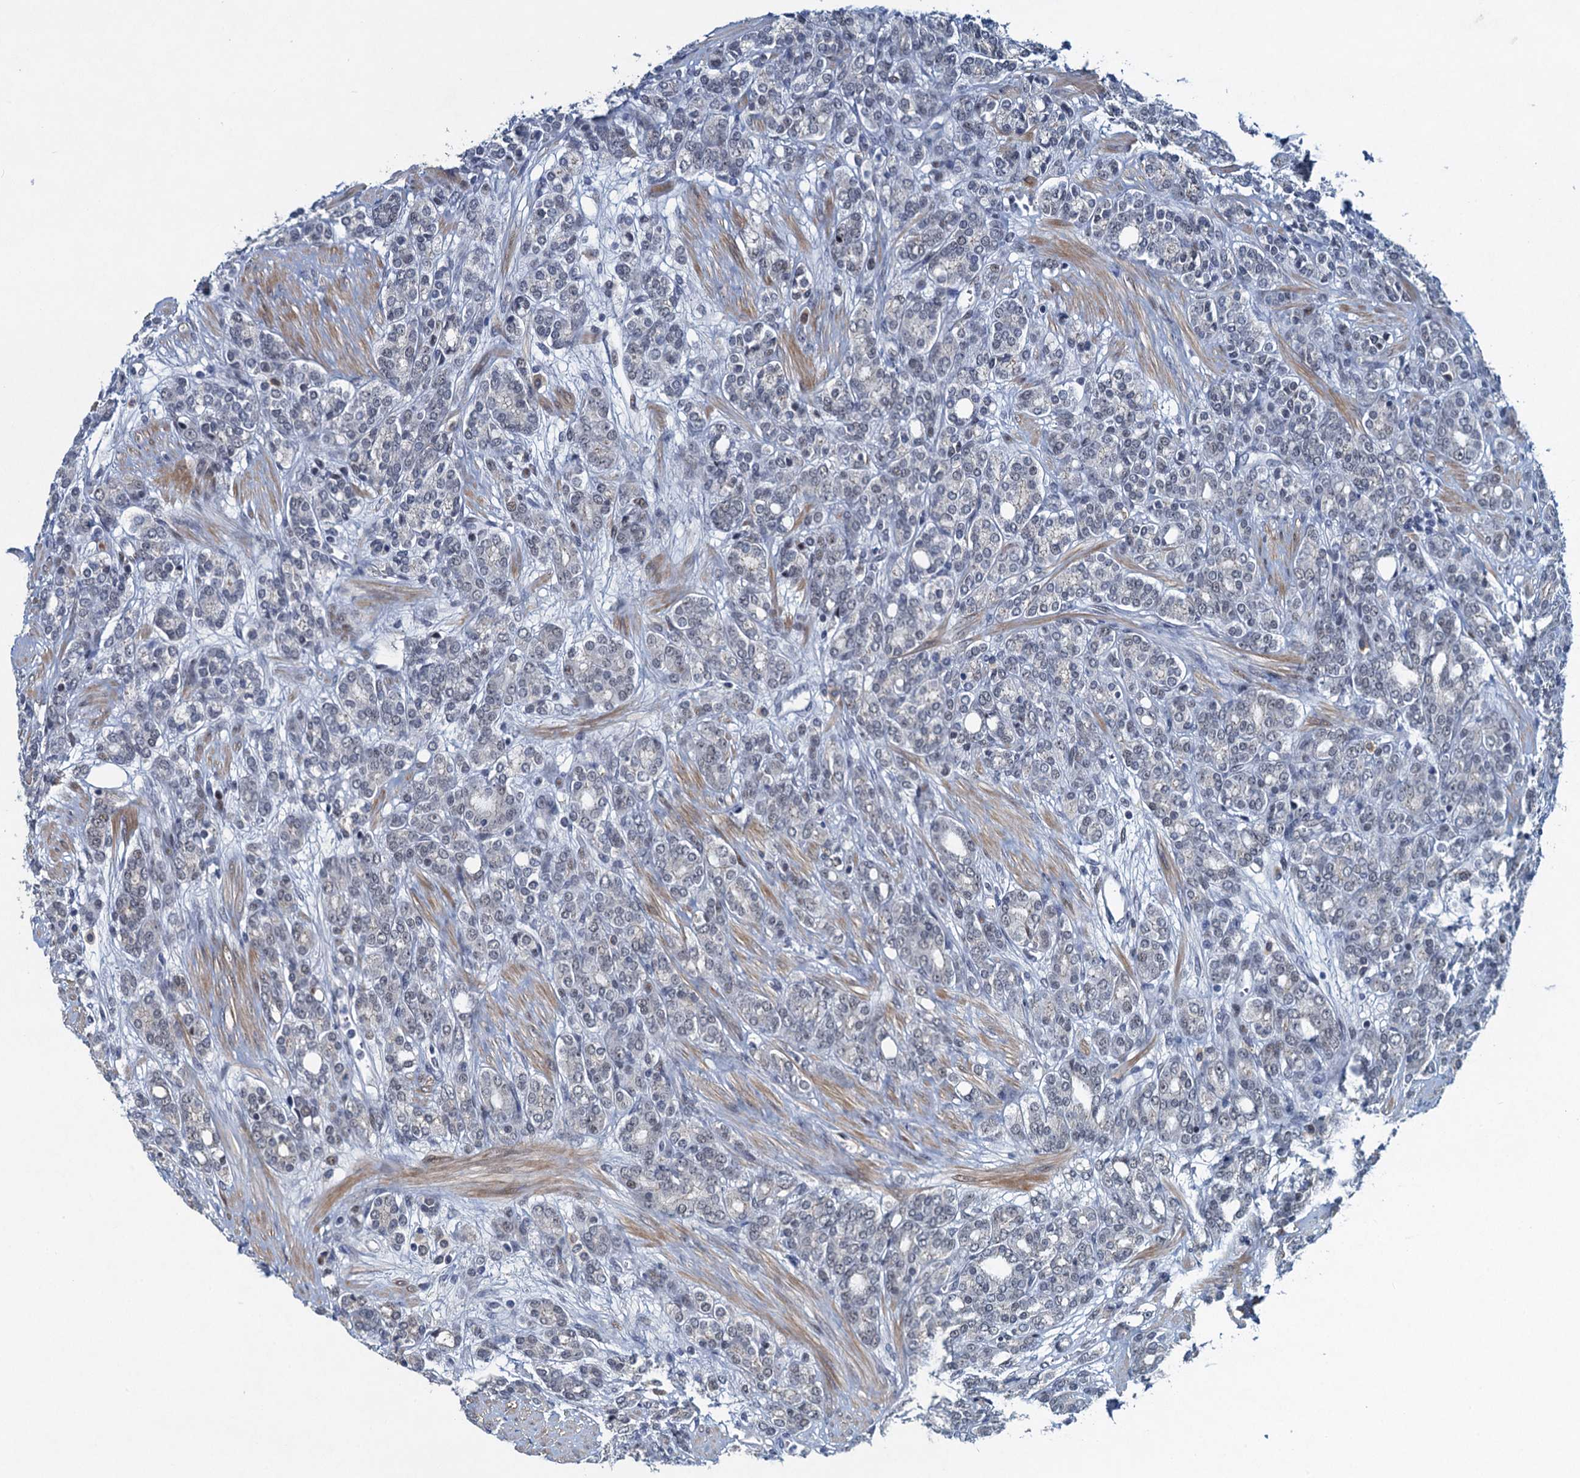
{"staining": {"intensity": "negative", "quantity": "none", "location": "none"}, "tissue": "prostate cancer", "cell_type": "Tumor cells", "image_type": "cancer", "snomed": [{"axis": "morphology", "description": "Adenocarcinoma, High grade"}, {"axis": "topography", "description": "Prostate"}], "caption": "Immunohistochemistry (IHC) micrograph of human adenocarcinoma (high-grade) (prostate) stained for a protein (brown), which exhibits no expression in tumor cells. (DAB (3,3'-diaminobenzidine) immunohistochemistry visualized using brightfield microscopy, high magnification).", "gene": "ATOSA", "patient": {"sex": "male", "age": 62}}